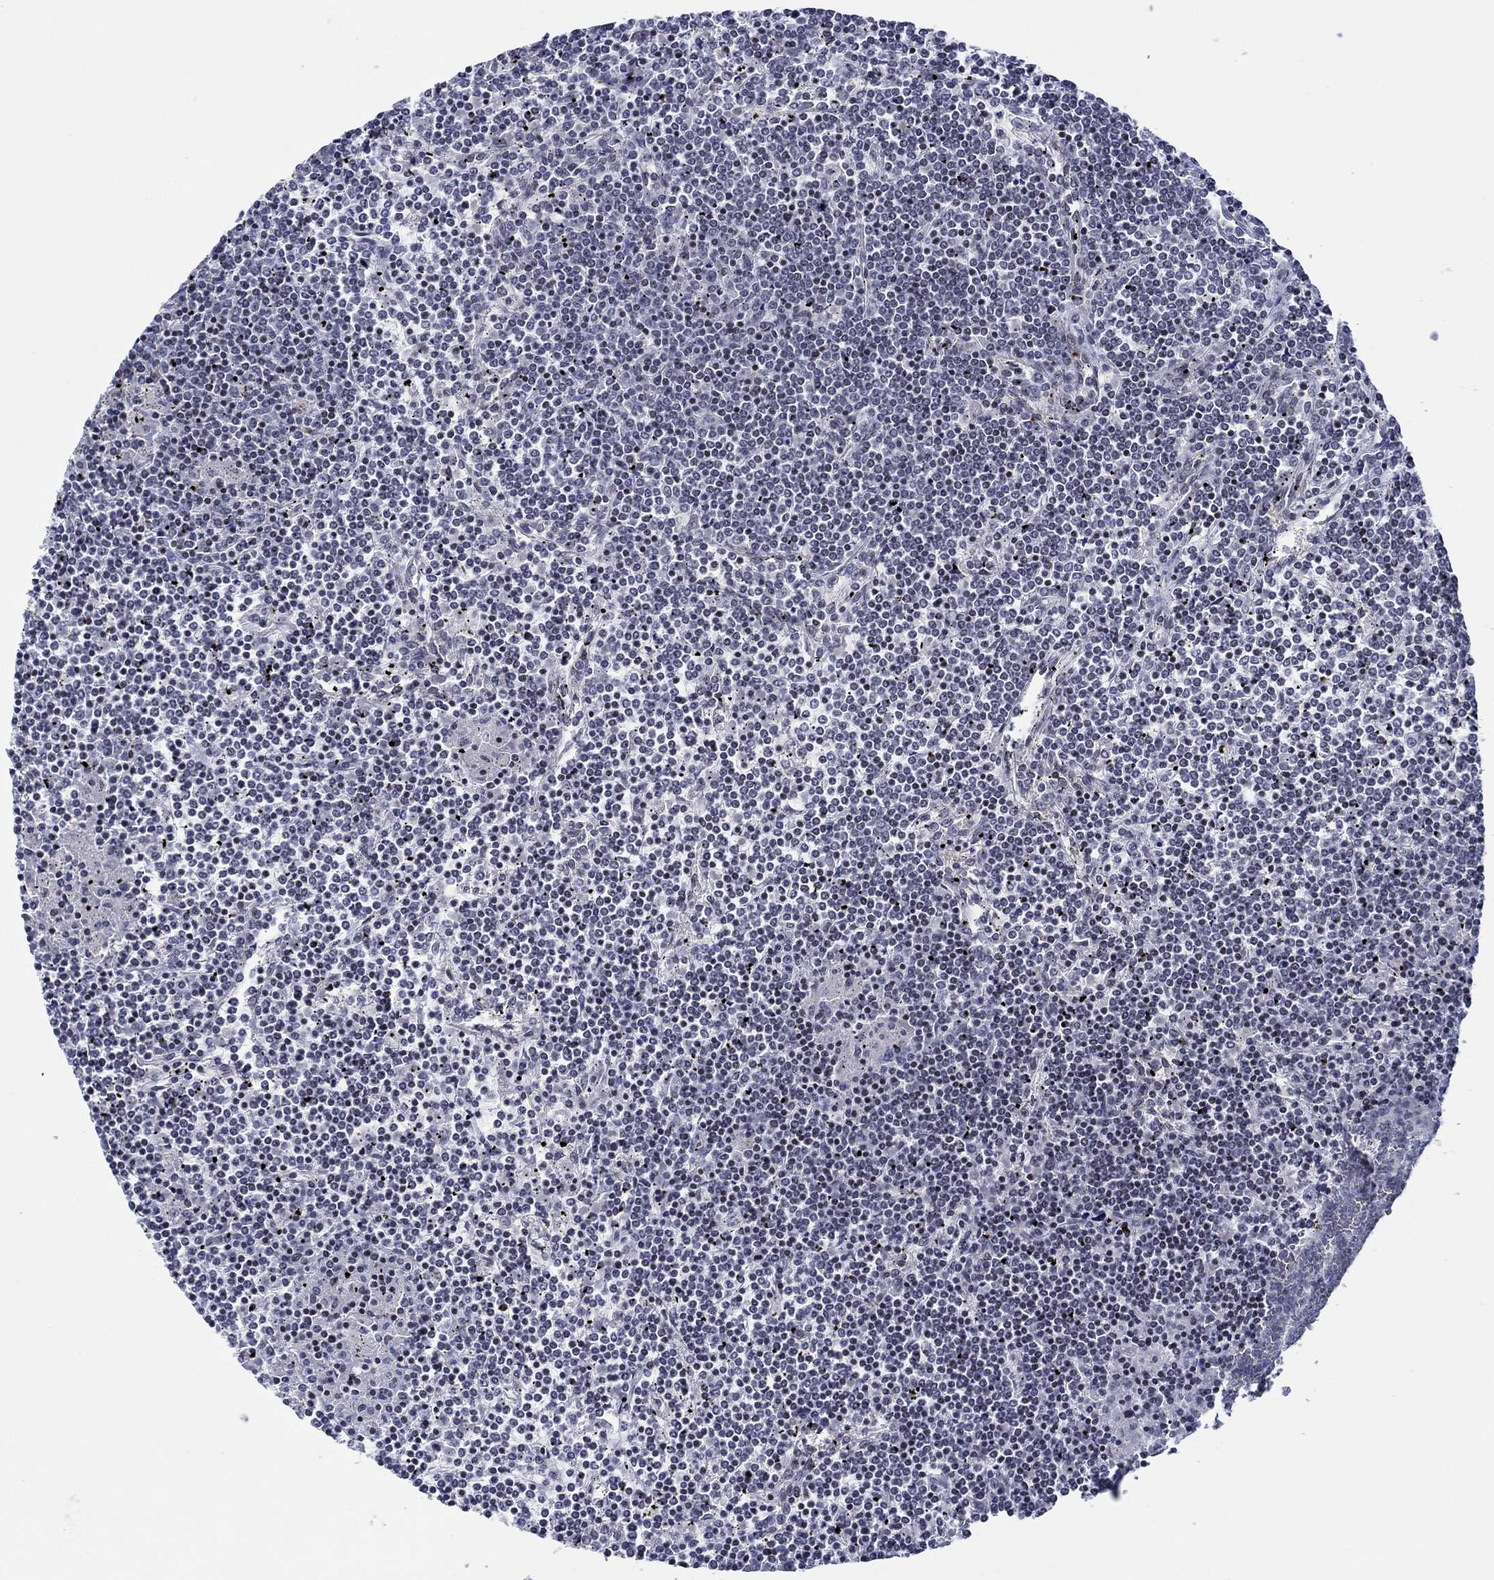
{"staining": {"intensity": "negative", "quantity": "none", "location": "none"}, "tissue": "lymphoma", "cell_type": "Tumor cells", "image_type": "cancer", "snomed": [{"axis": "morphology", "description": "Malignant lymphoma, non-Hodgkin's type, Low grade"}, {"axis": "topography", "description": "Spleen"}], "caption": "The immunohistochemistry (IHC) image has no significant expression in tumor cells of lymphoma tissue. (DAB (3,3'-diaminobenzidine) IHC, high magnification).", "gene": "GJA5", "patient": {"sex": "female", "age": 19}}